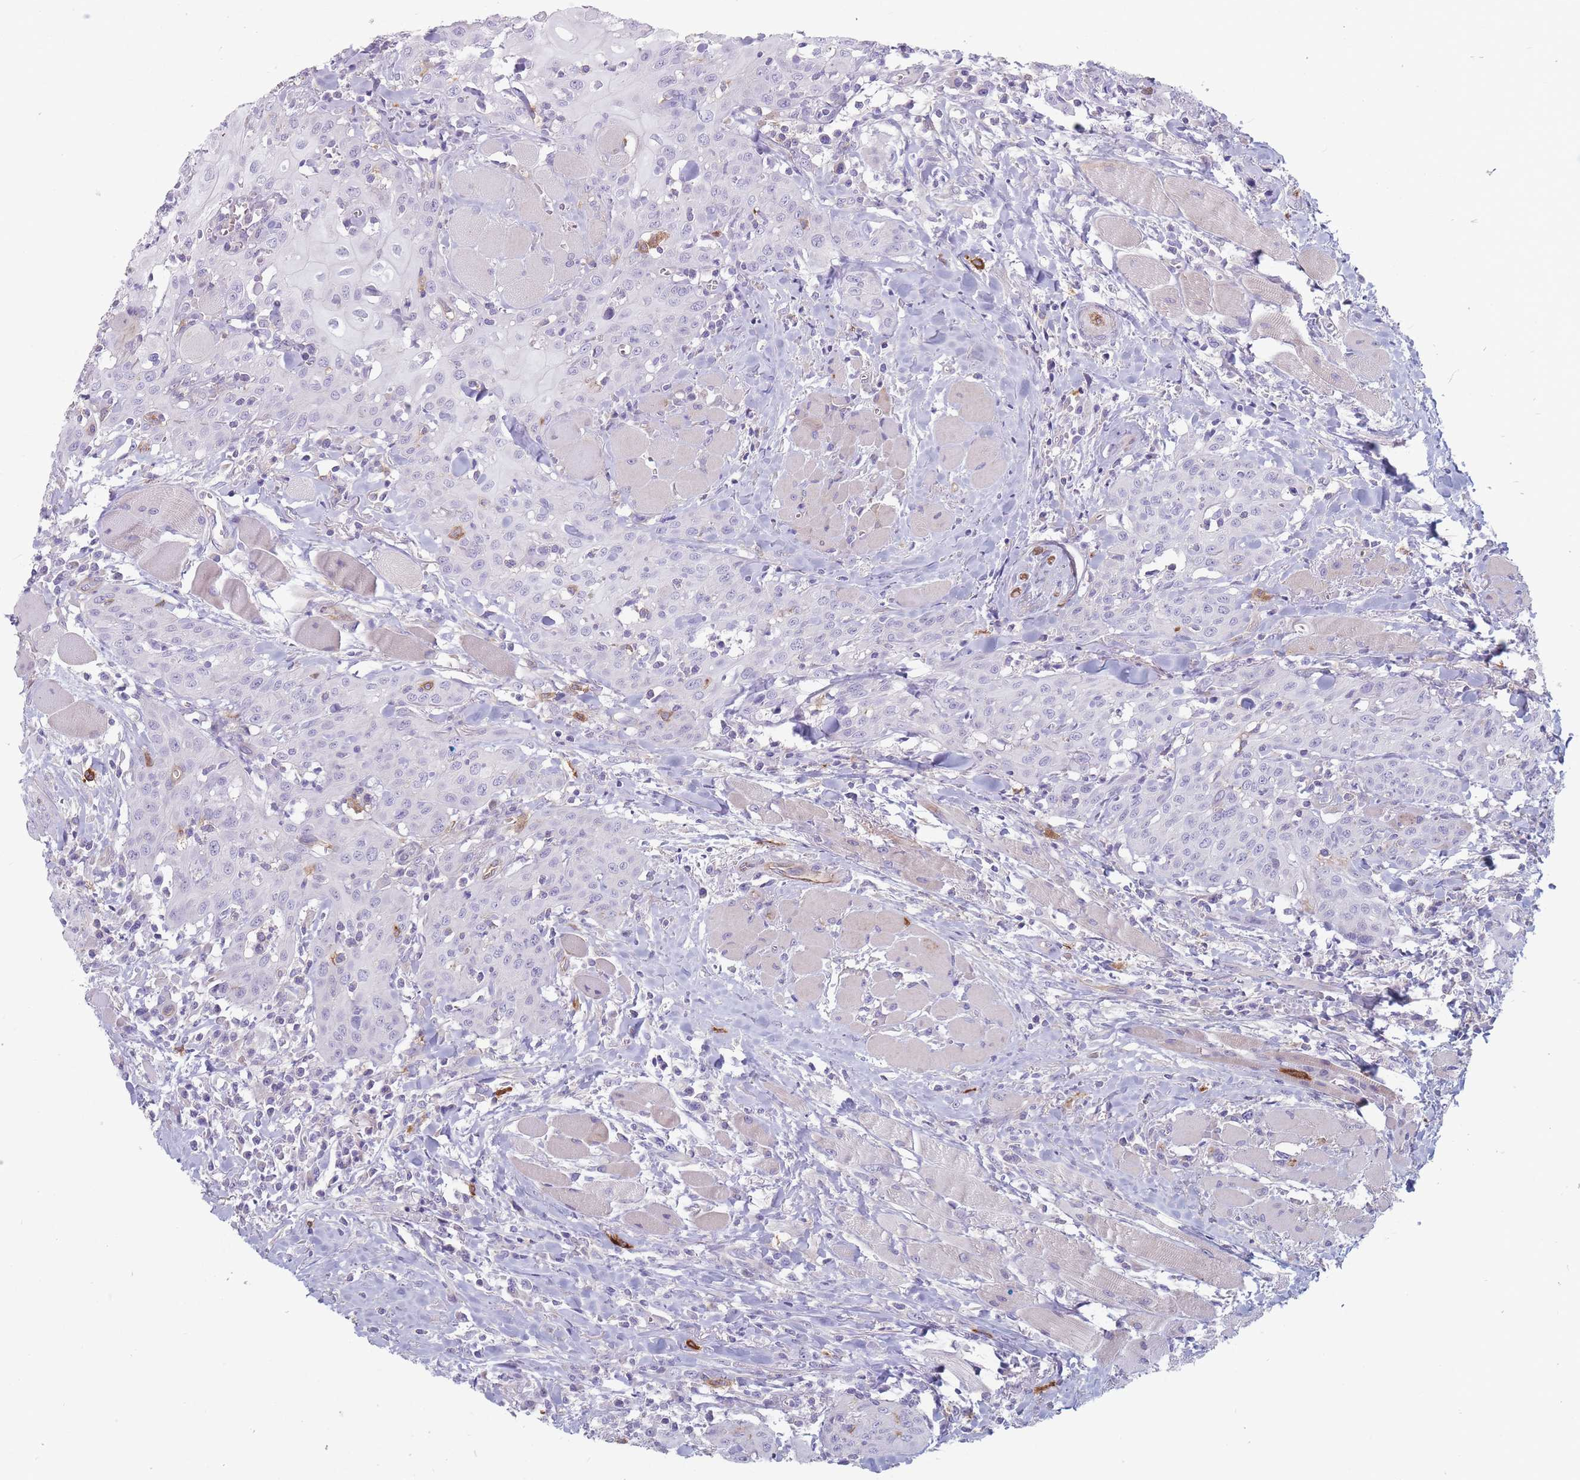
{"staining": {"intensity": "negative", "quantity": "none", "location": "none"}, "tissue": "head and neck cancer", "cell_type": "Tumor cells", "image_type": "cancer", "snomed": [{"axis": "morphology", "description": "Squamous cell carcinoma, NOS"}, {"axis": "topography", "description": "Oral tissue"}, {"axis": "topography", "description": "Head-Neck"}], "caption": "A photomicrograph of human head and neck cancer is negative for staining in tumor cells.", "gene": "PLPP1", "patient": {"sex": "female", "age": 70}}